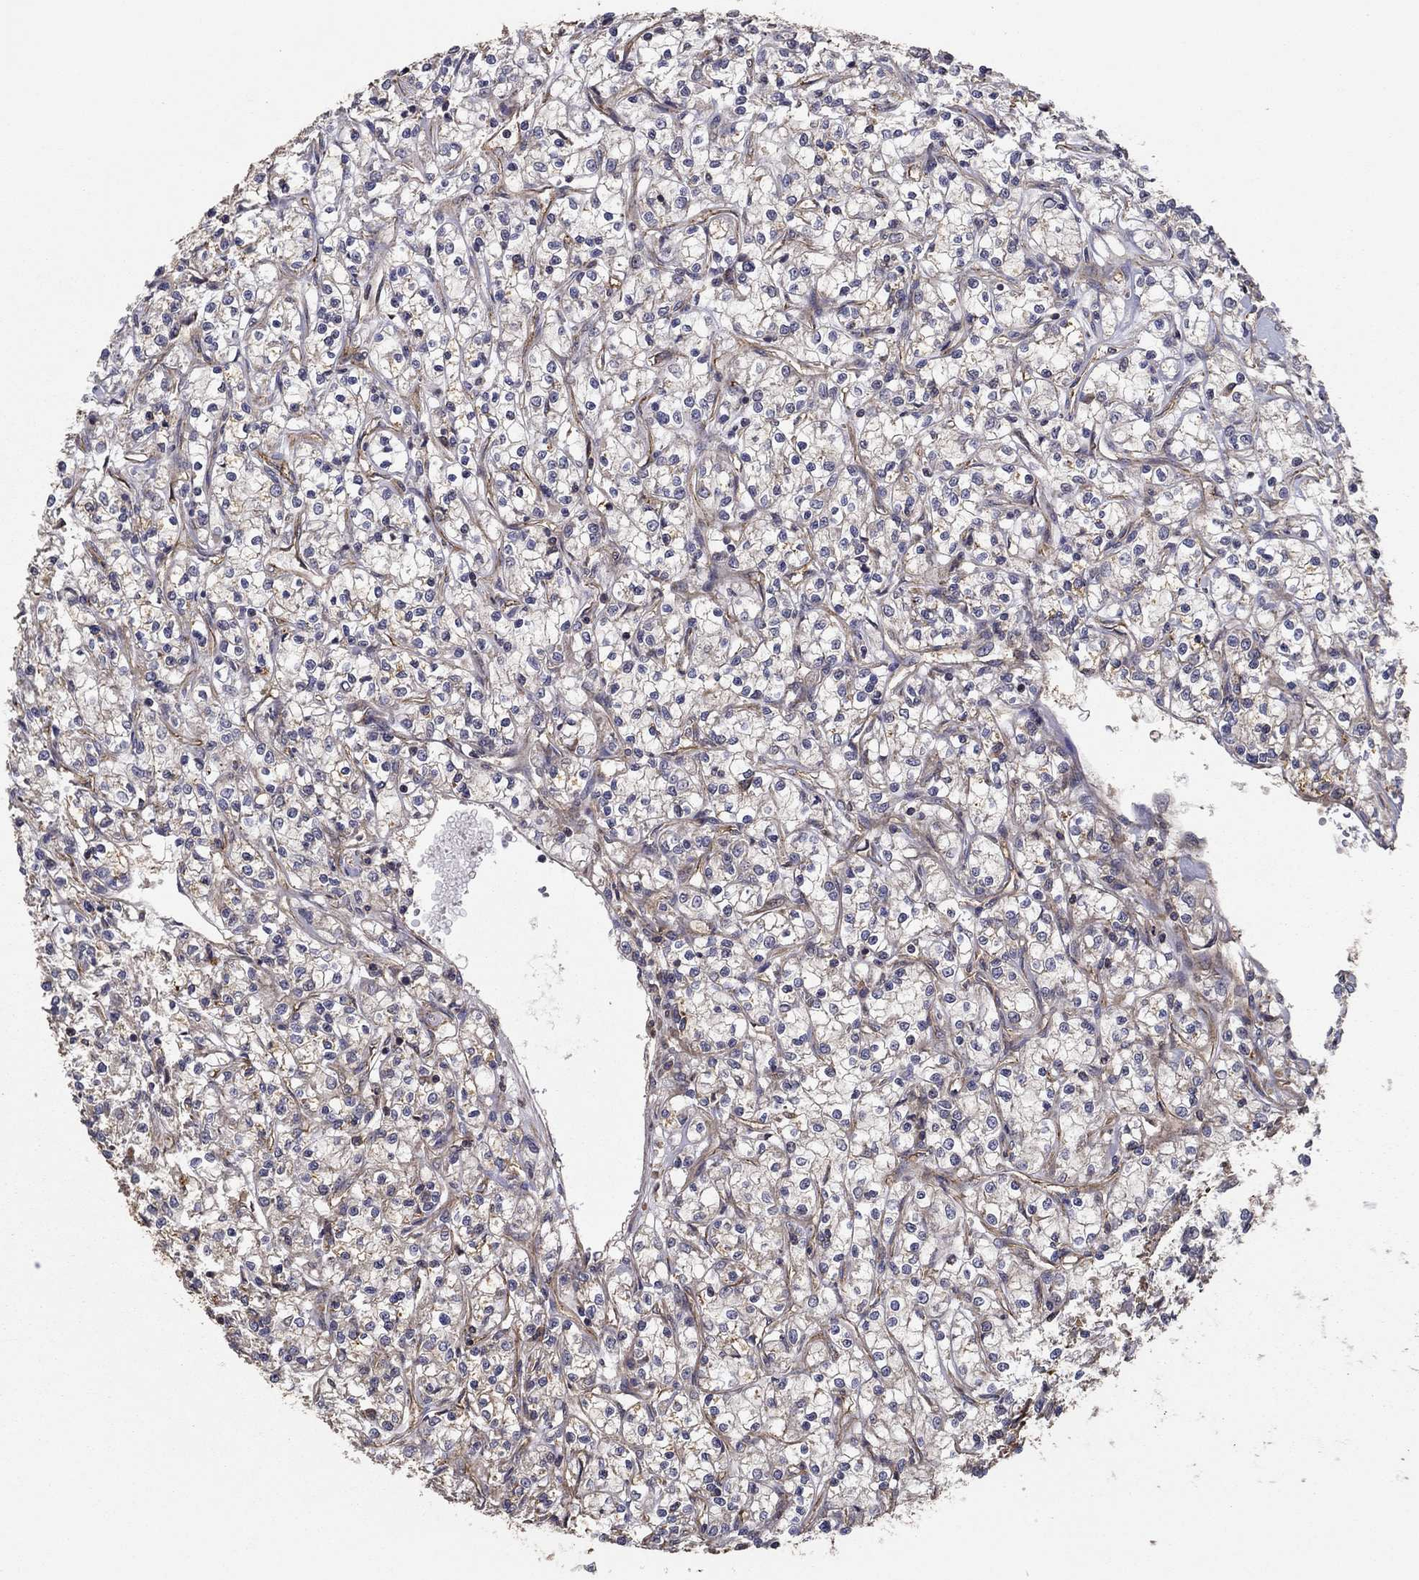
{"staining": {"intensity": "negative", "quantity": "none", "location": "none"}, "tissue": "renal cancer", "cell_type": "Tumor cells", "image_type": "cancer", "snomed": [{"axis": "morphology", "description": "Adenocarcinoma, NOS"}, {"axis": "topography", "description": "Kidney"}], "caption": "A histopathology image of renal cancer stained for a protein demonstrates no brown staining in tumor cells.", "gene": "BABAM2", "patient": {"sex": "female", "age": 59}}